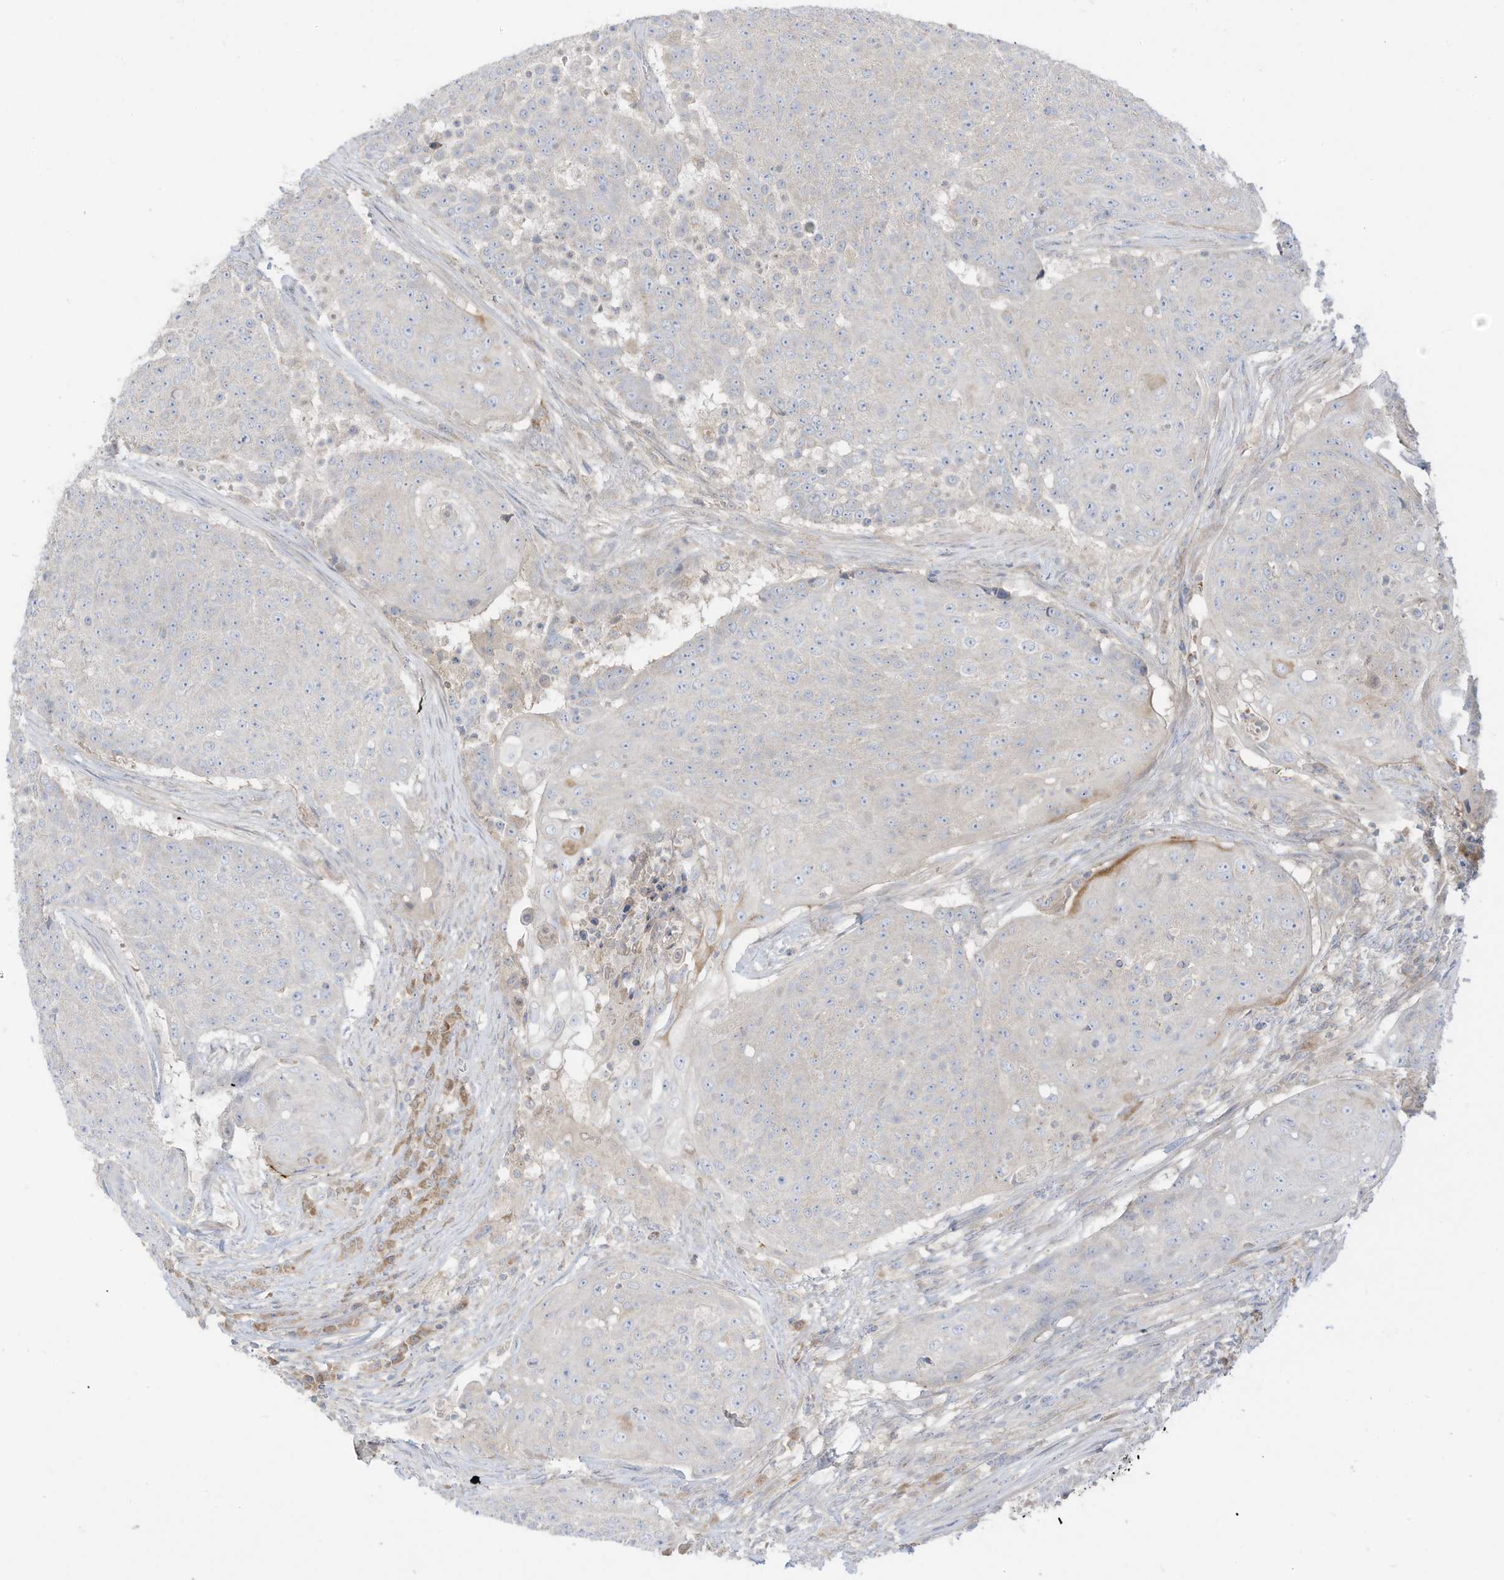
{"staining": {"intensity": "negative", "quantity": "none", "location": "none"}, "tissue": "urothelial cancer", "cell_type": "Tumor cells", "image_type": "cancer", "snomed": [{"axis": "morphology", "description": "Urothelial carcinoma, High grade"}, {"axis": "topography", "description": "Urinary bladder"}], "caption": "An image of human urothelial carcinoma (high-grade) is negative for staining in tumor cells.", "gene": "LRRN2", "patient": {"sex": "female", "age": 63}}